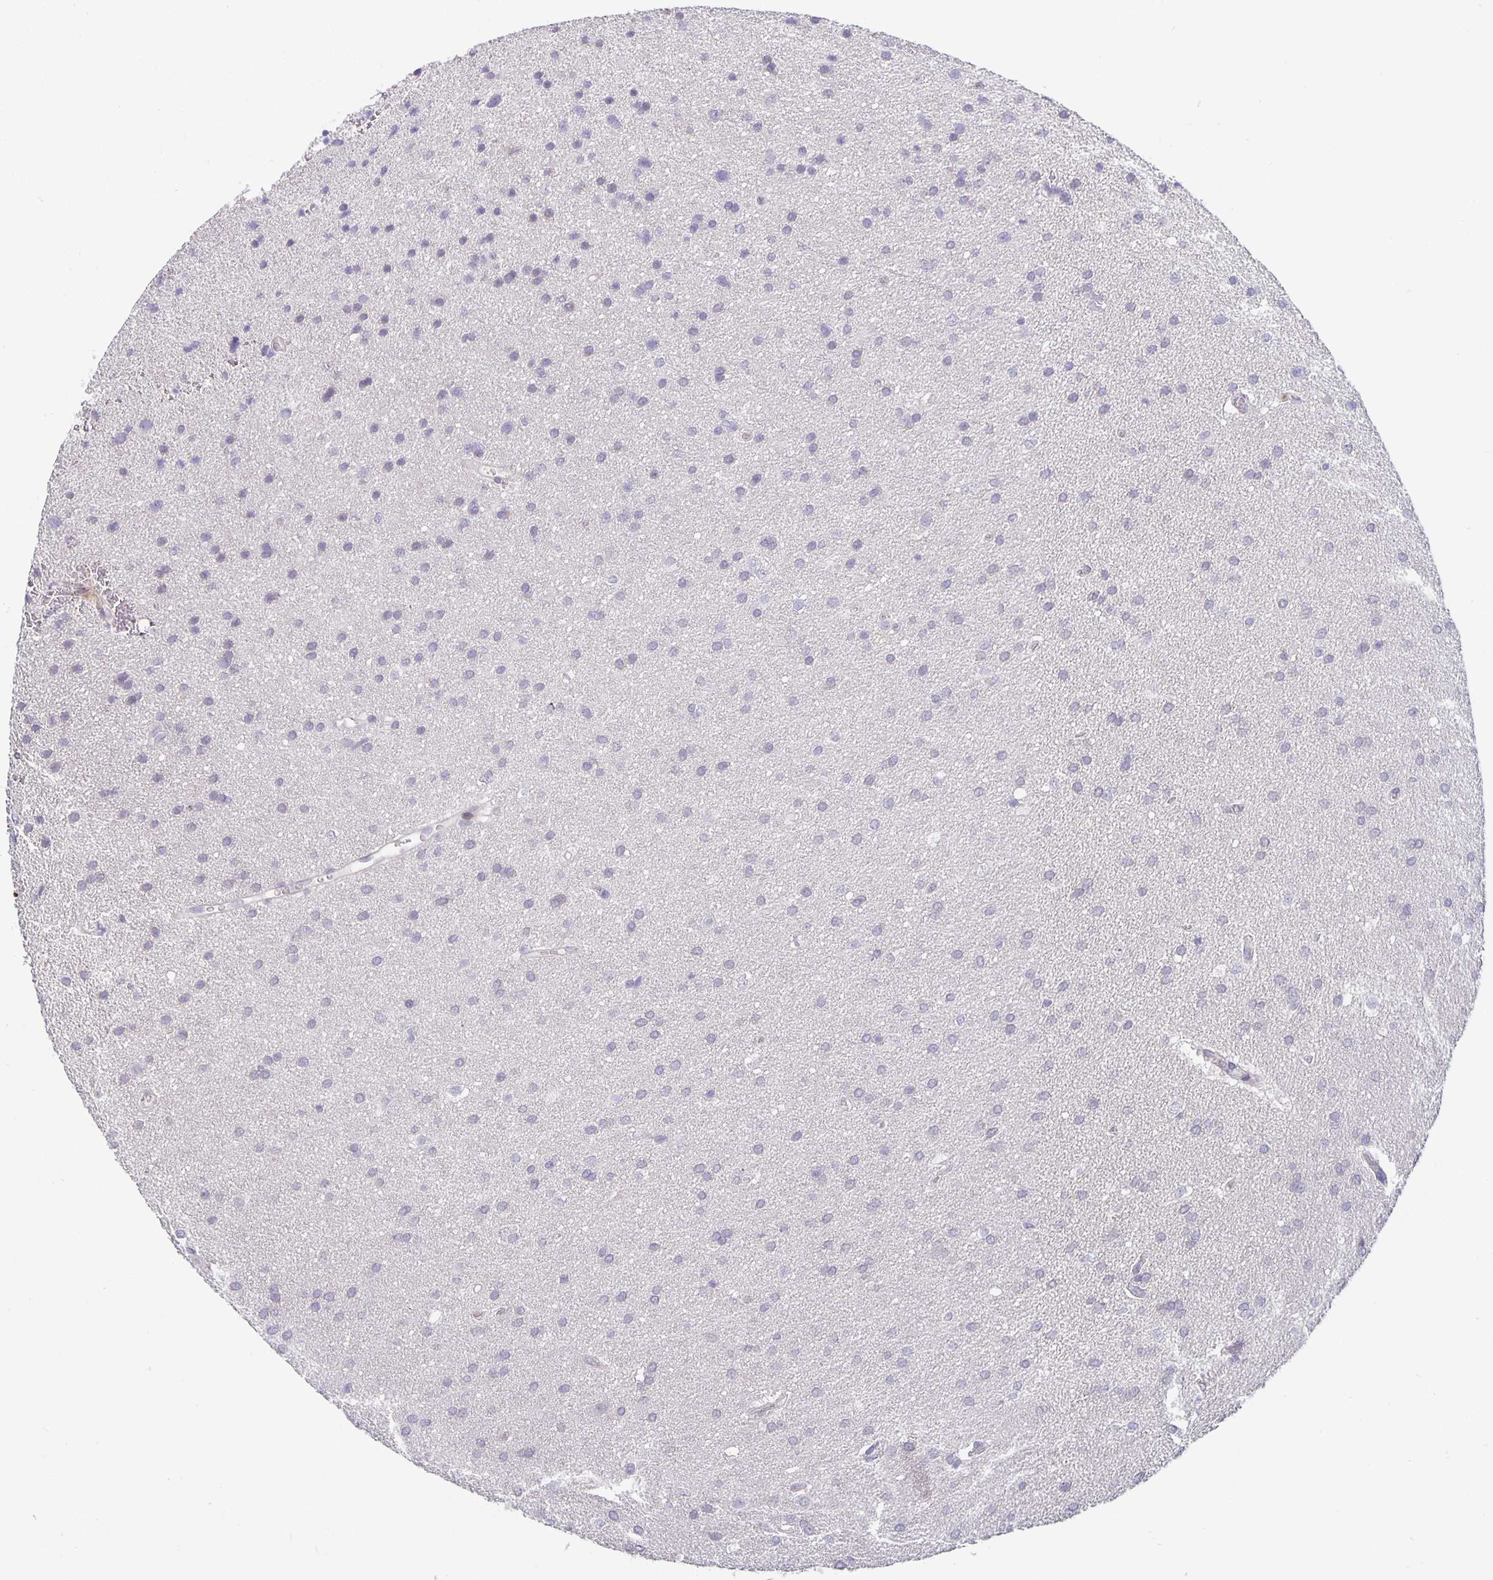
{"staining": {"intensity": "negative", "quantity": "none", "location": "none"}, "tissue": "glioma", "cell_type": "Tumor cells", "image_type": "cancer", "snomed": [{"axis": "morphology", "description": "Glioma, malignant, Low grade"}, {"axis": "topography", "description": "Brain"}], "caption": "IHC of glioma exhibits no positivity in tumor cells. (Brightfield microscopy of DAB (3,3'-diaminobenzidine) immunohistochemistry (IHC) at high magnification).", "gene": "GDF15", "patient": {"sex": "female", "age": 54}}